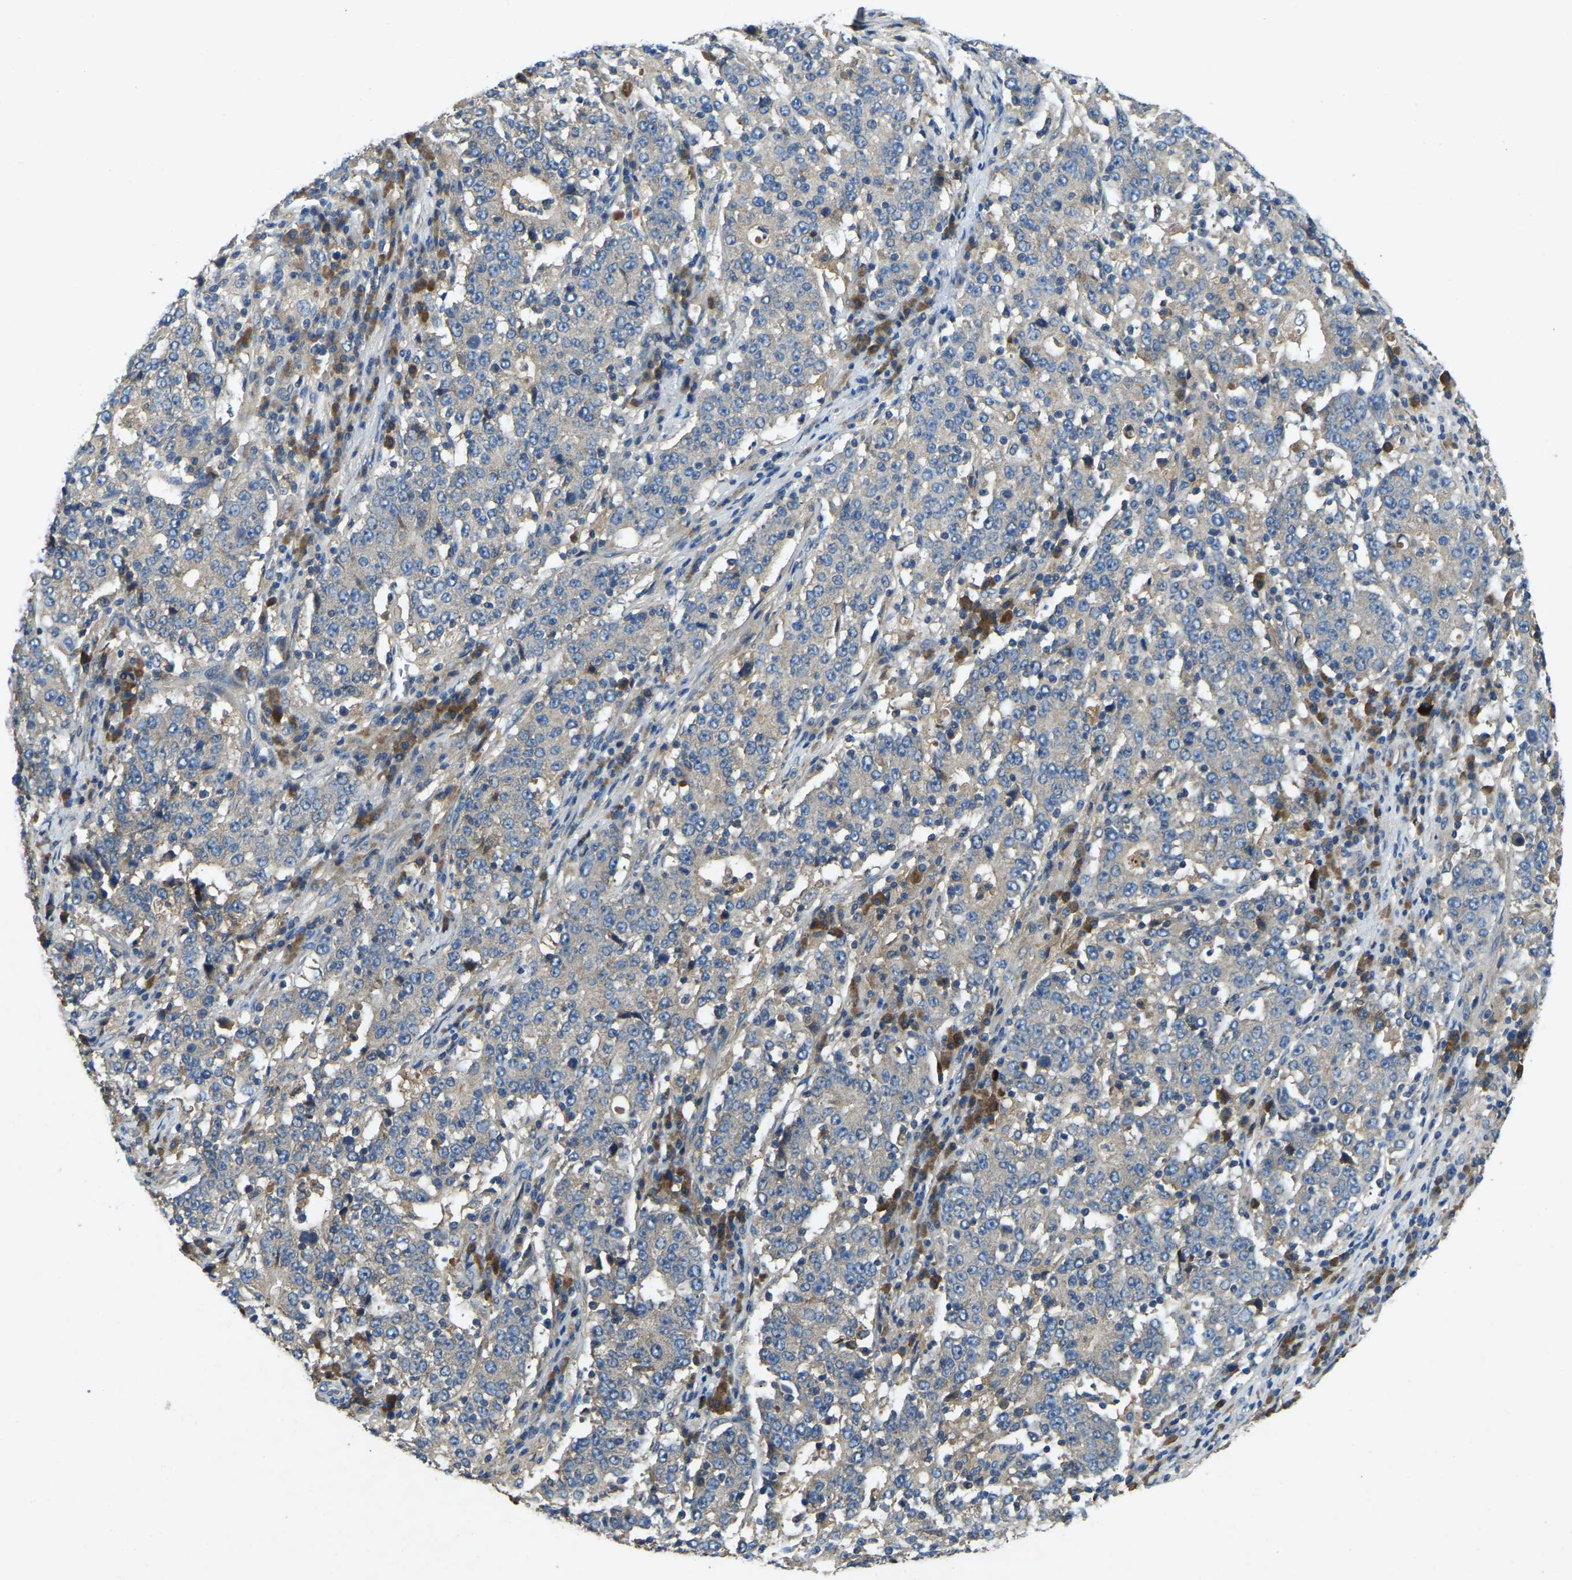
{"staining": {"intensity": "negative", "quantity": "none", "location": "none"}, "tissue": "stomach cancer", "cell_type": "Tumor cells", "image_type": "cancer", "snomed": [{"axis": "morphology", "description": "Adenocarcinoma, NOS"}, {"axis": "topography", "description": "Stomach"}], "caption": "Photomicrograph shows no significant protein positivity in tumor cells of stomach adenocarcinoma.", "gene": "ATP8B1", "patient": {"sex": "male", "age": 59}}